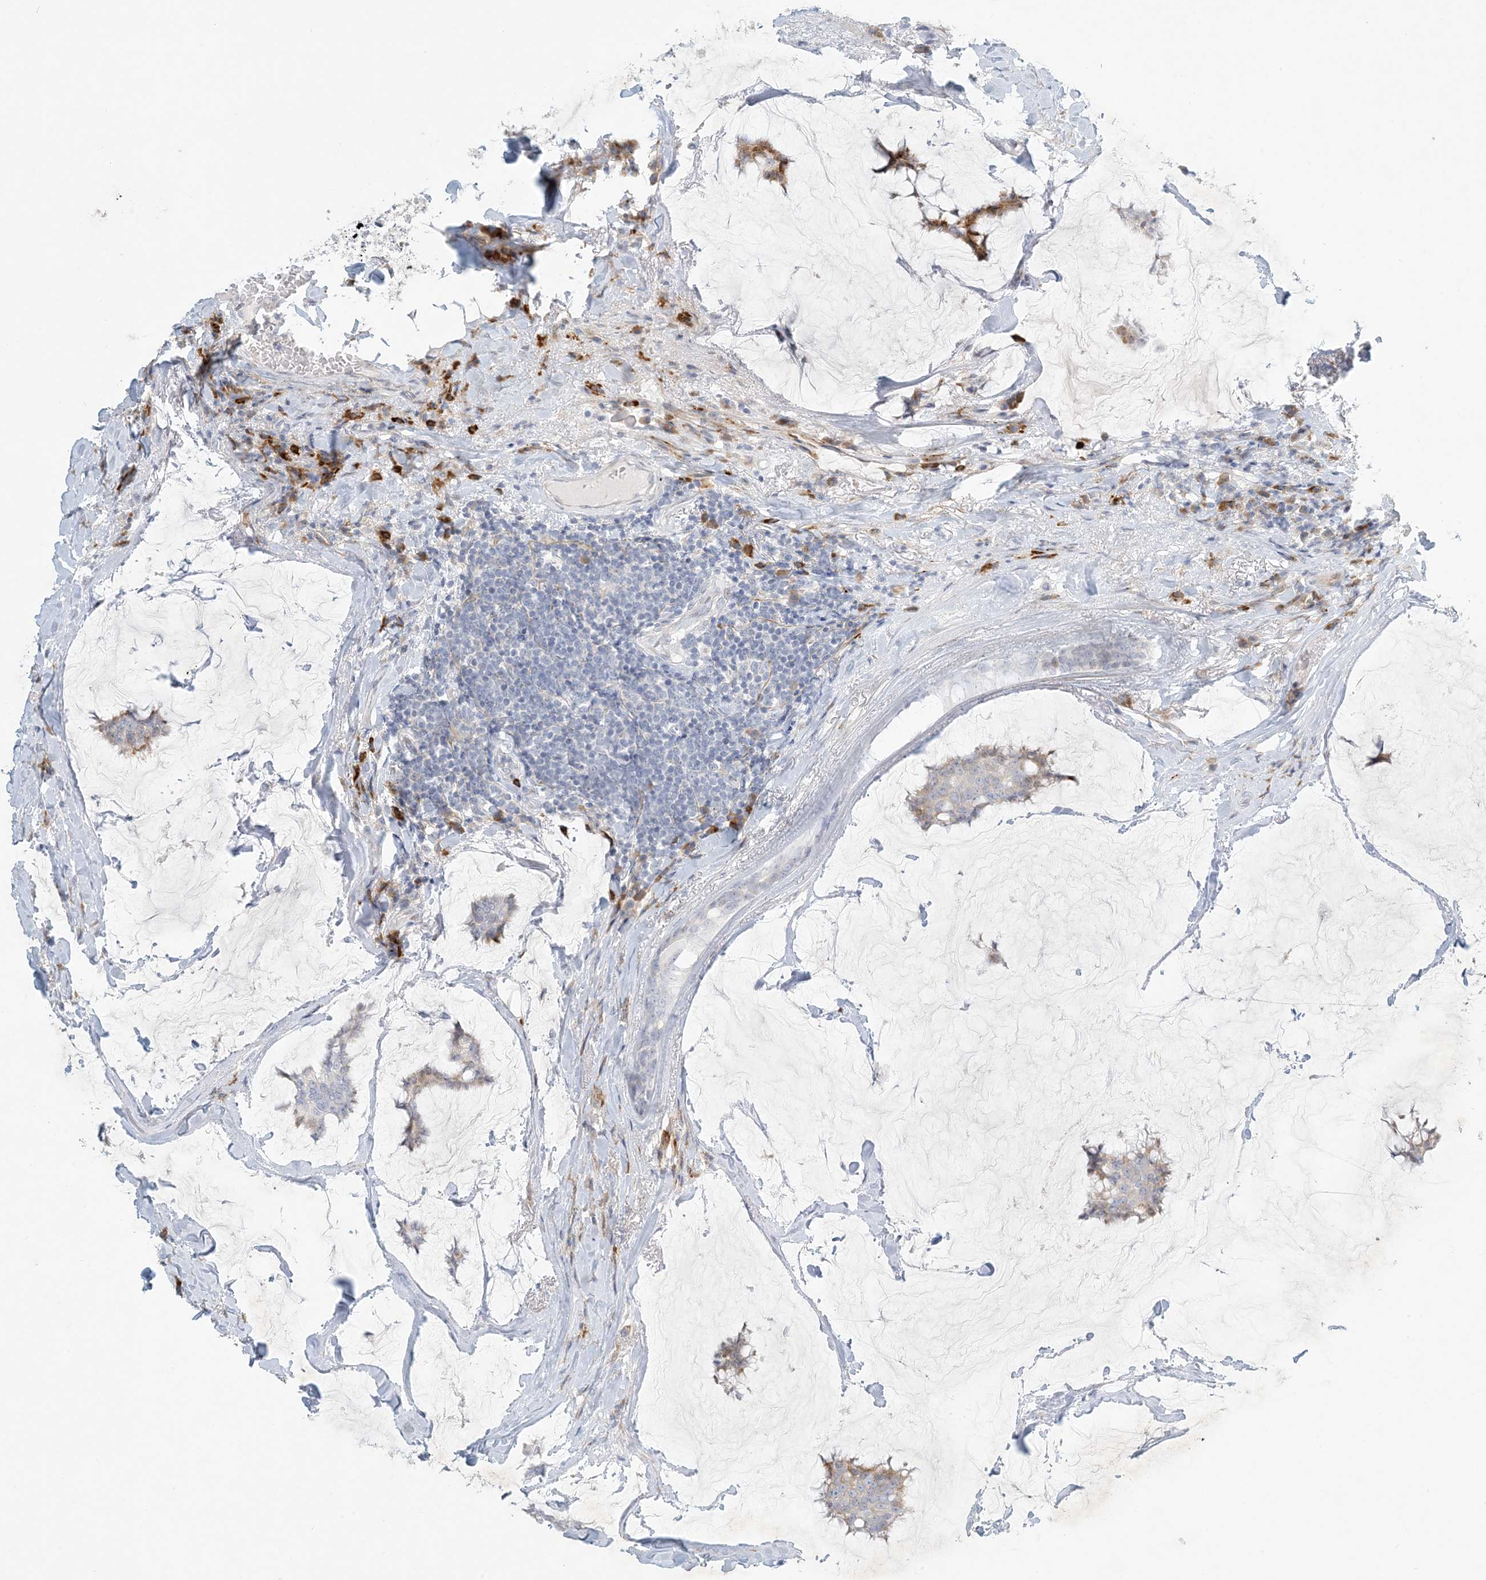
{"staining": {"intensity": "weak", "quantity": "<25%", "location": "cytoplasmic/membranous"}, "tissue": "breast cancer", "cell_type": "Tumor cells", "image_type": "cancer", "snomed": [{"axis": "morphology", "description": "Duct carcinoma"}, {"axis": "topography", "description": "Breast"}], "caption": "IHC micrograph of neoplastic tissue: human breast cancer (intraductal carcinoma) stained with DAB shows no significant protein expression in tumor cells.", "gene": "ZNF385D", "patient": {"sex": "female", "age": 93}}